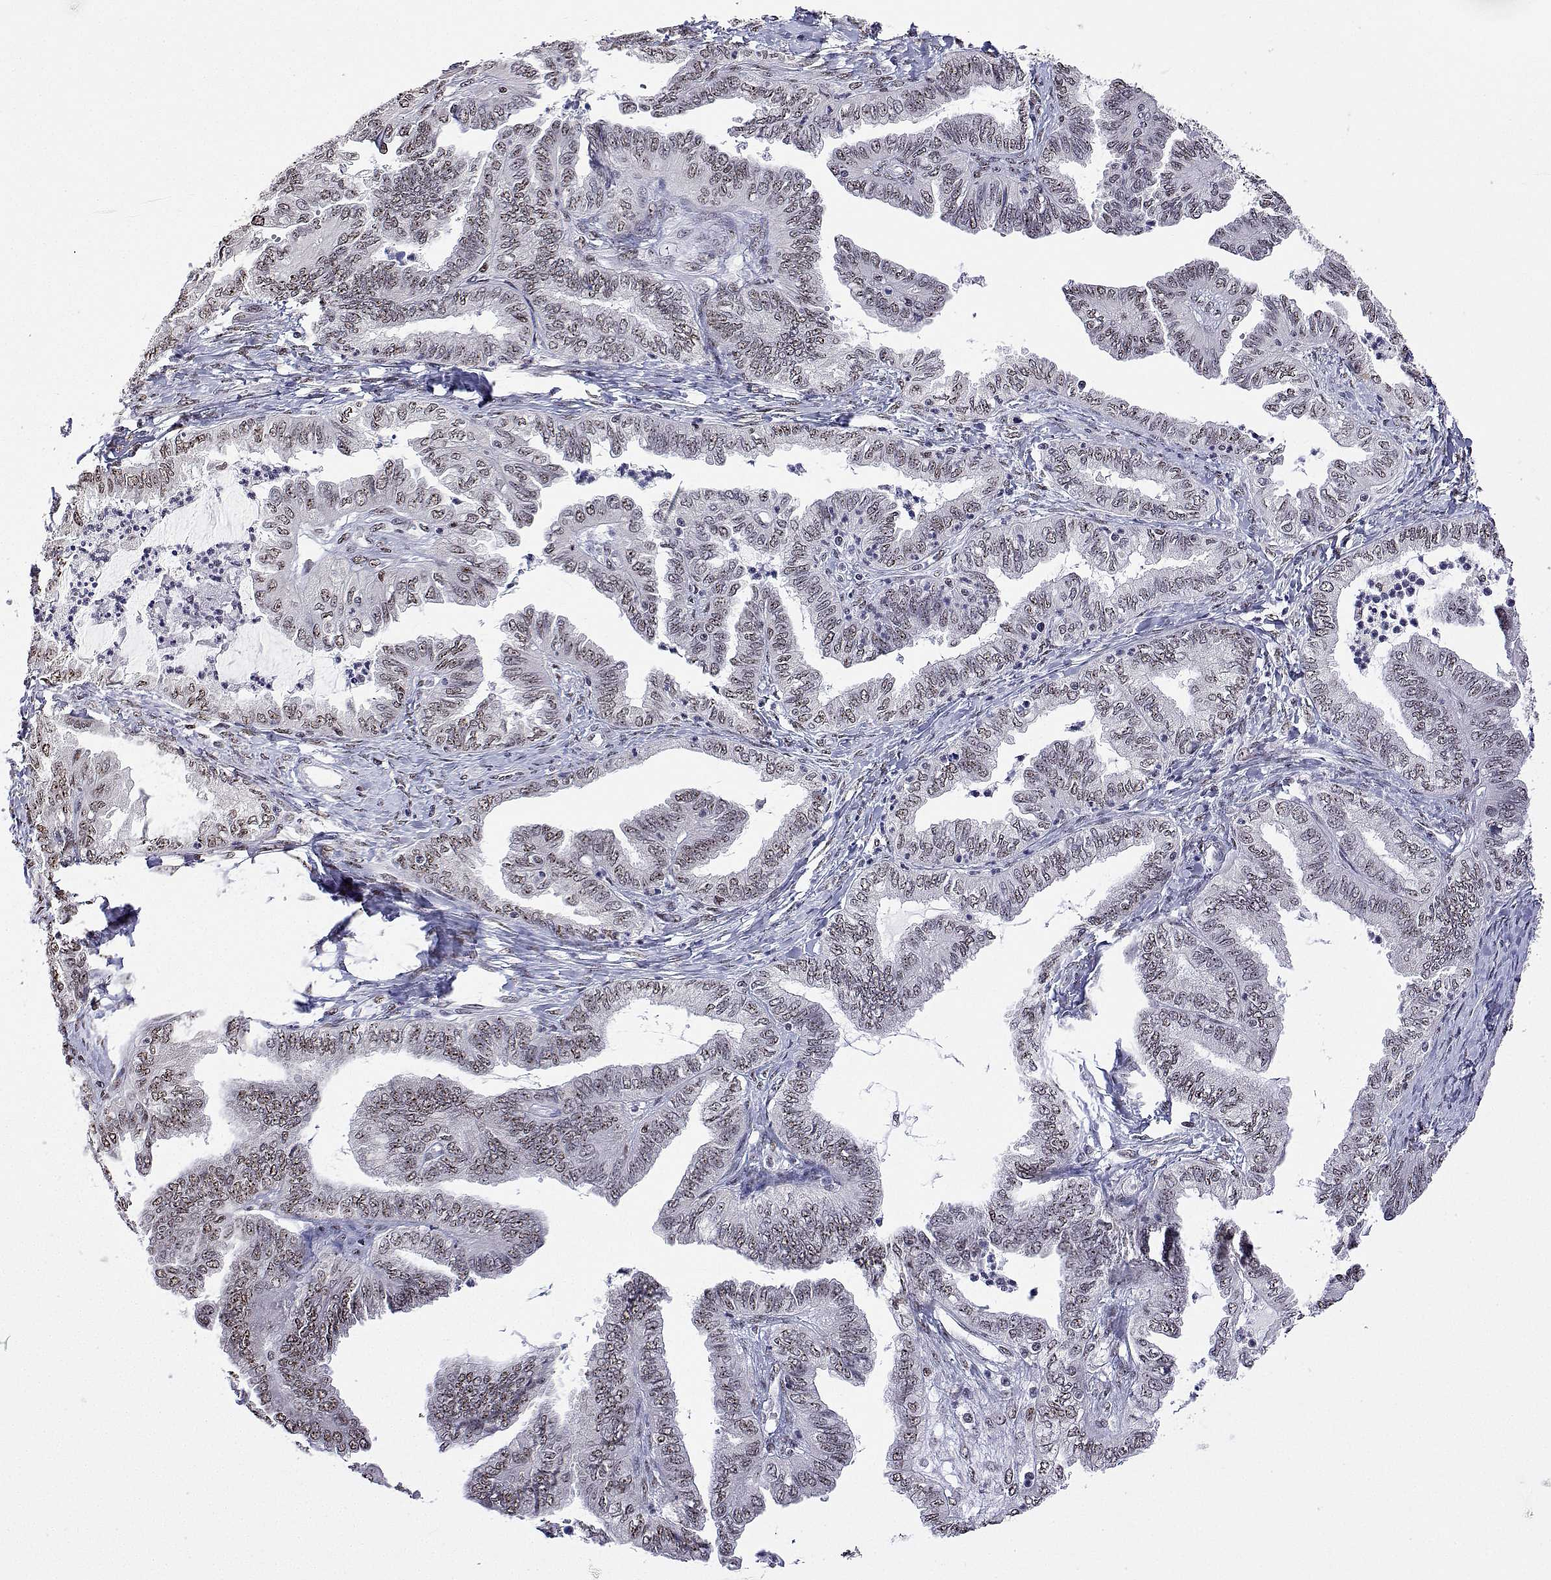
{"staining": {"intensity": "weak", "quantity": ">75%", "location": "nuclear"}, "tissue": "ovarian cancer", "cell_type": "Tumor cells", "image_type": "cancer", "snomed": [{"axis": "morphology", "description": "Carcinoma, endometroid"}, {"axis": "topography", "description": "Ovary"}], "caption": "Weak nuclear positivity for a protein is seen in about >75% of tumor cells of ovarian endometroid carcinoma using immunohistochemistry (IHC).", "gene": "ADAR", "patient": {"sex": "female", "age": 70}}